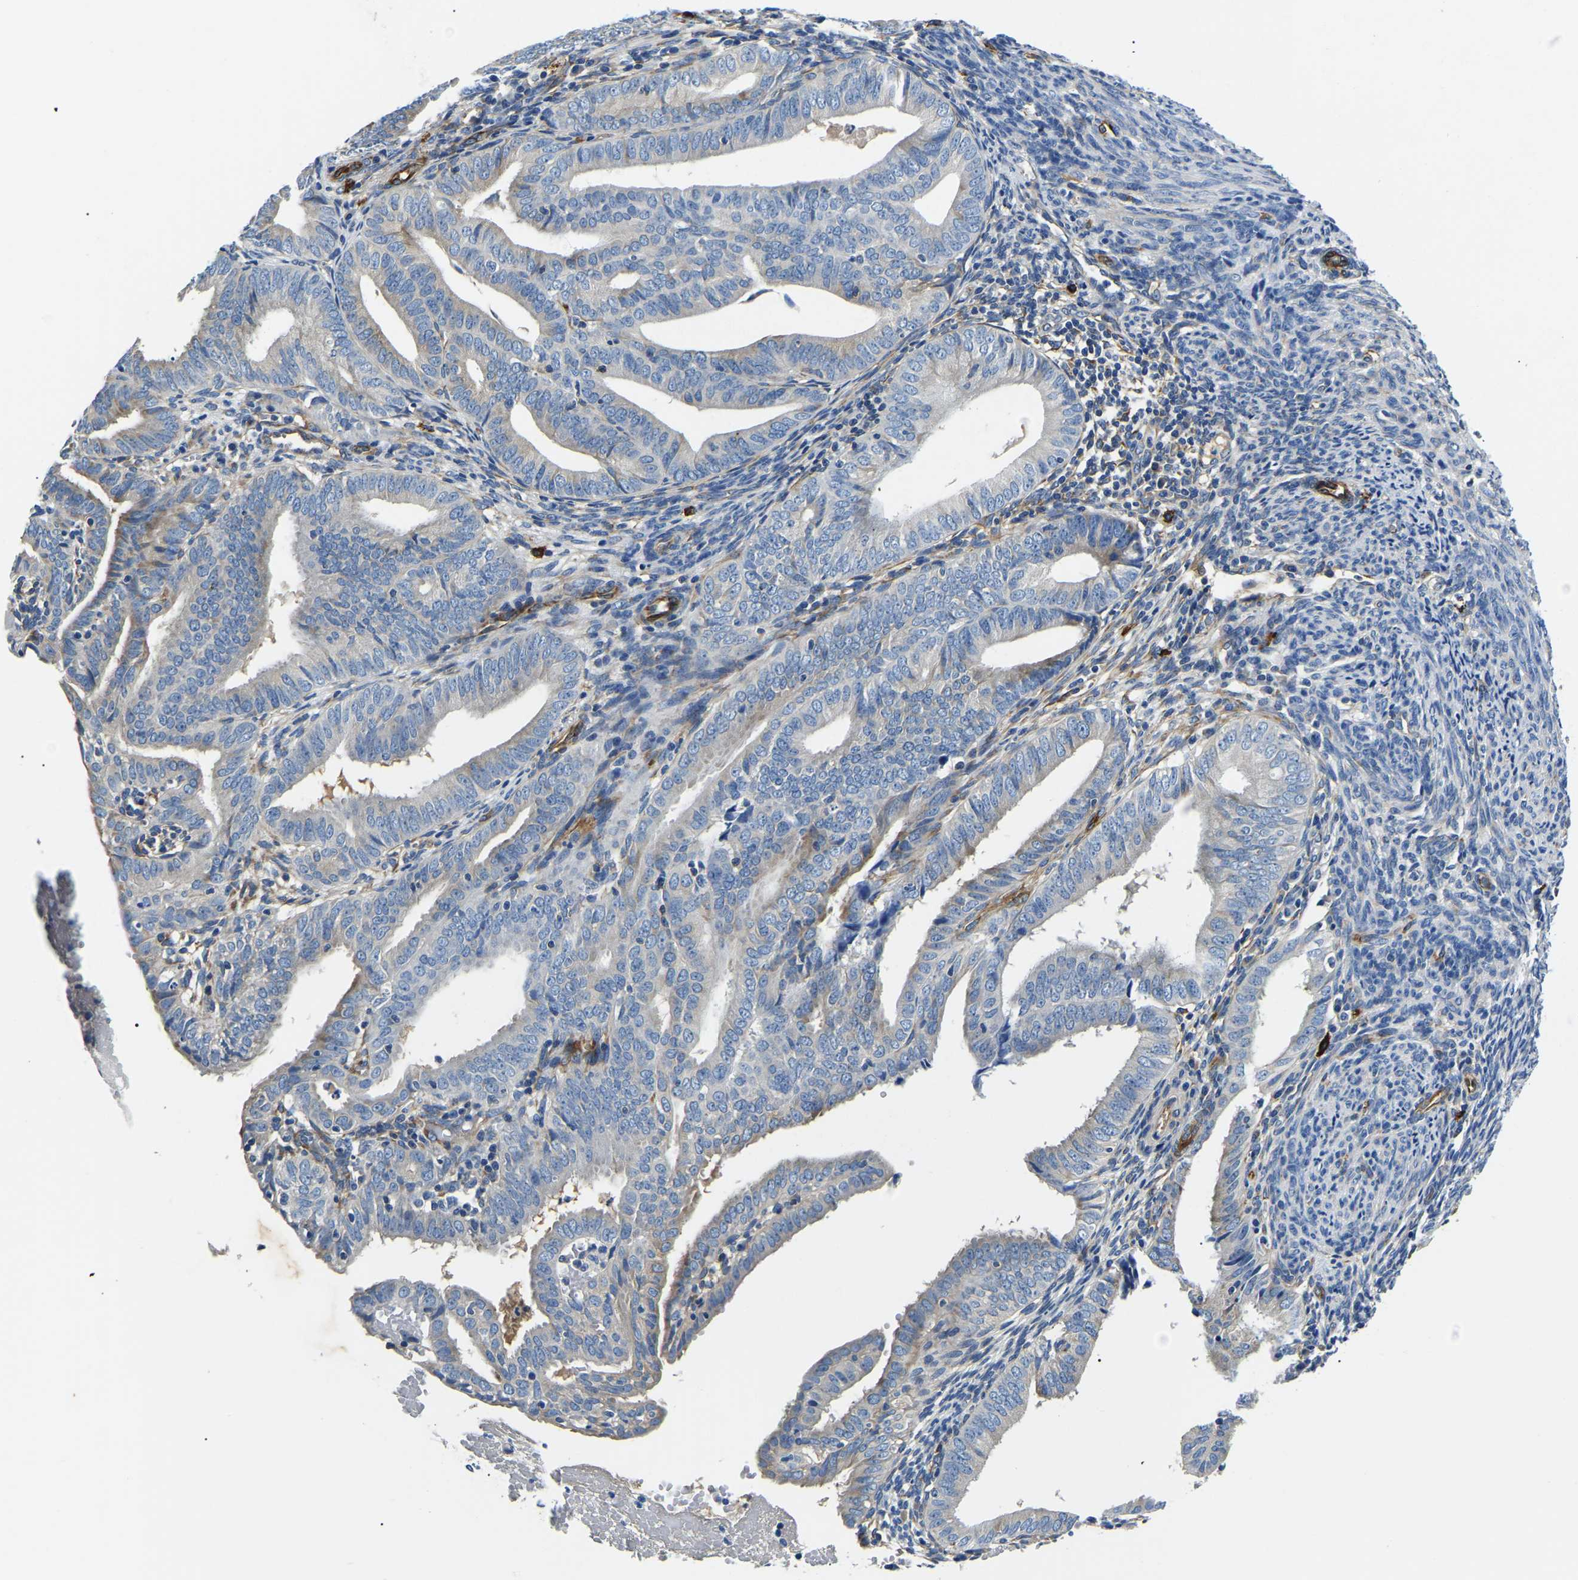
{"staining": {"intensity": "negative", "quantity": "none", "location": "none"}, "tissue": "endometrial cancer", "cell_type": "Tumor cells", "image_type": "cancer", "snomed": [{"axis": "morphology", "description": "Adenocarcinoma, NOS"}, {"axis": "topography", "description": "Endometrium"}], "caption": "Tumor cells show no significant protein staining in endometrial adenocarcinoma.", "gene": "DUSP8", "patient": {"sex": "female", "age": 58}}